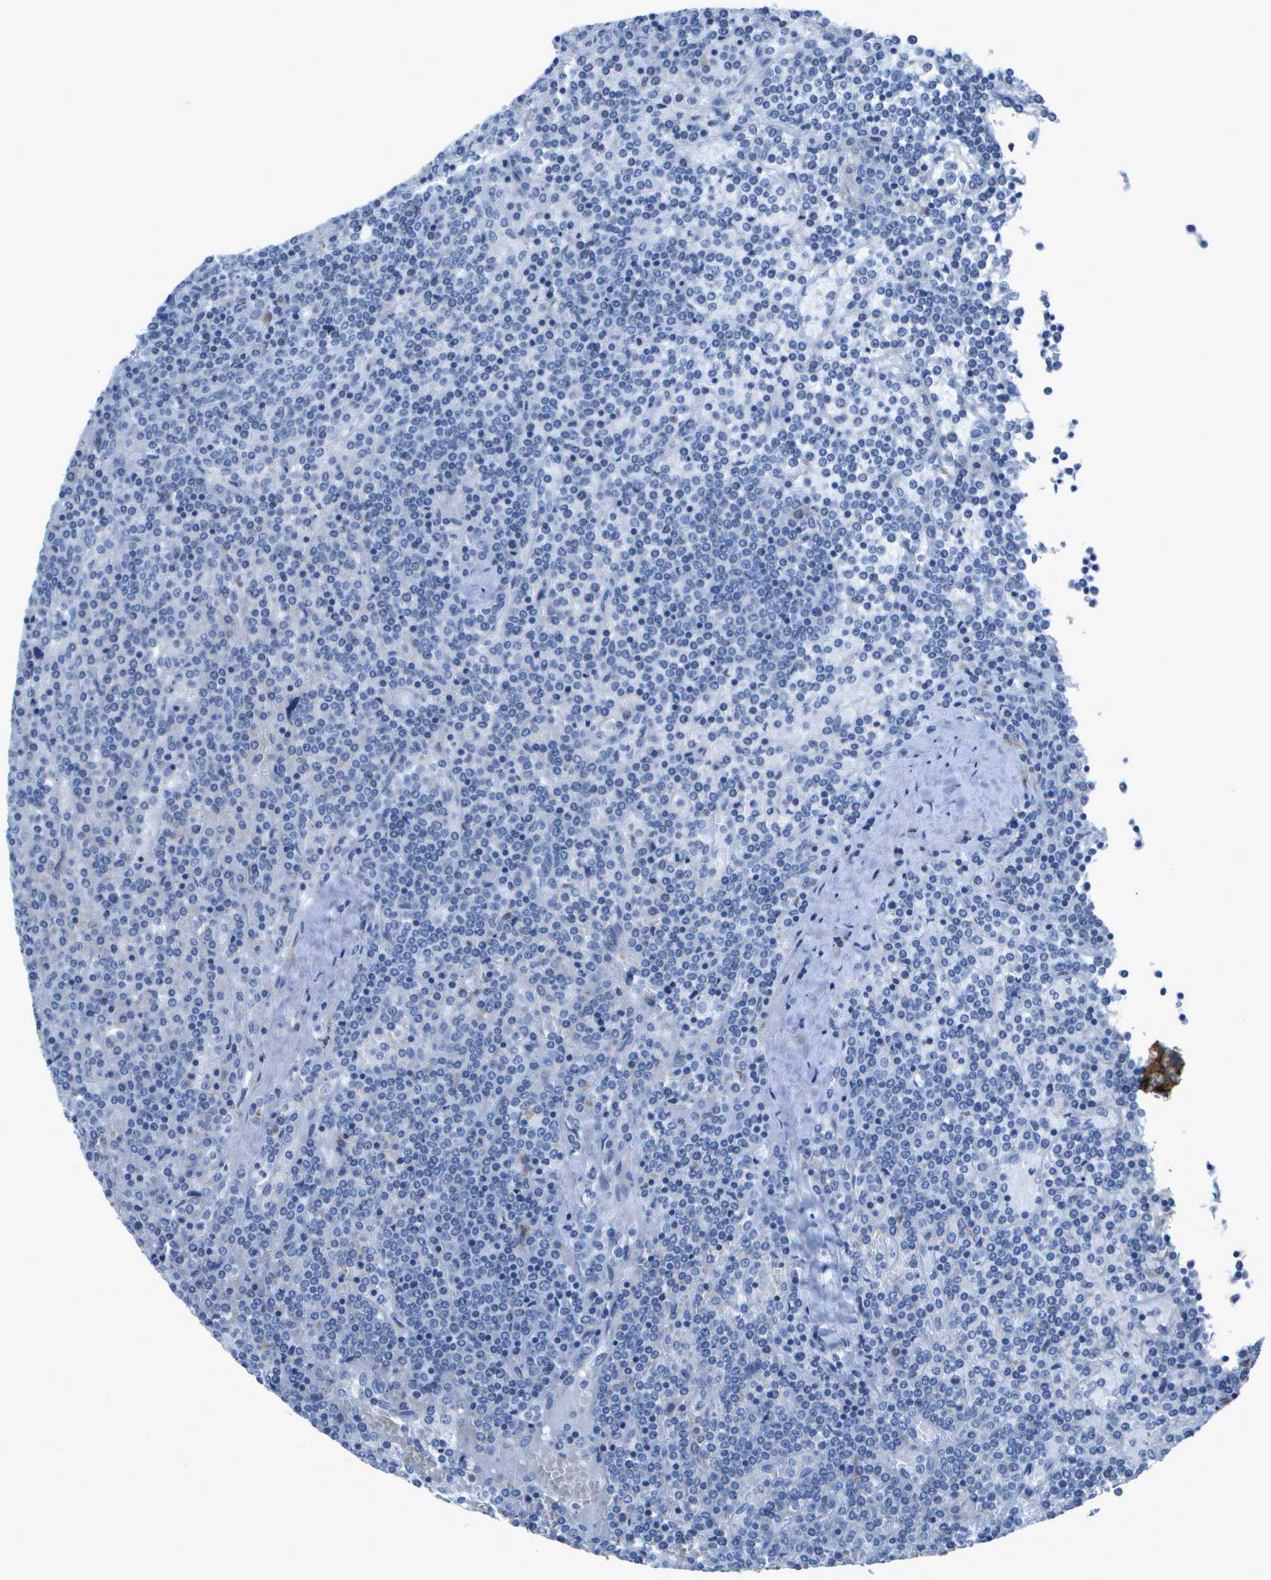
{"staining": {"intensity": "negative", "quantity": "none", "location": "none"}, "tissue": "lymphoma", "cell_type": "Tumor cells", "image_type": "cancer", "snomed": [{"axis": "morphology", "description": "Malignant lymphoma, non-Hodgkin's type, Low grade"}, {"axis": "topography", "description": "Spleen"}], "caption": "Tumor cells show no significant expression in malignant lymphoma, non-Hodgkin's type (low-grade).", "gene": "DCT", "patient": {"sex": "female", "age": 19}}